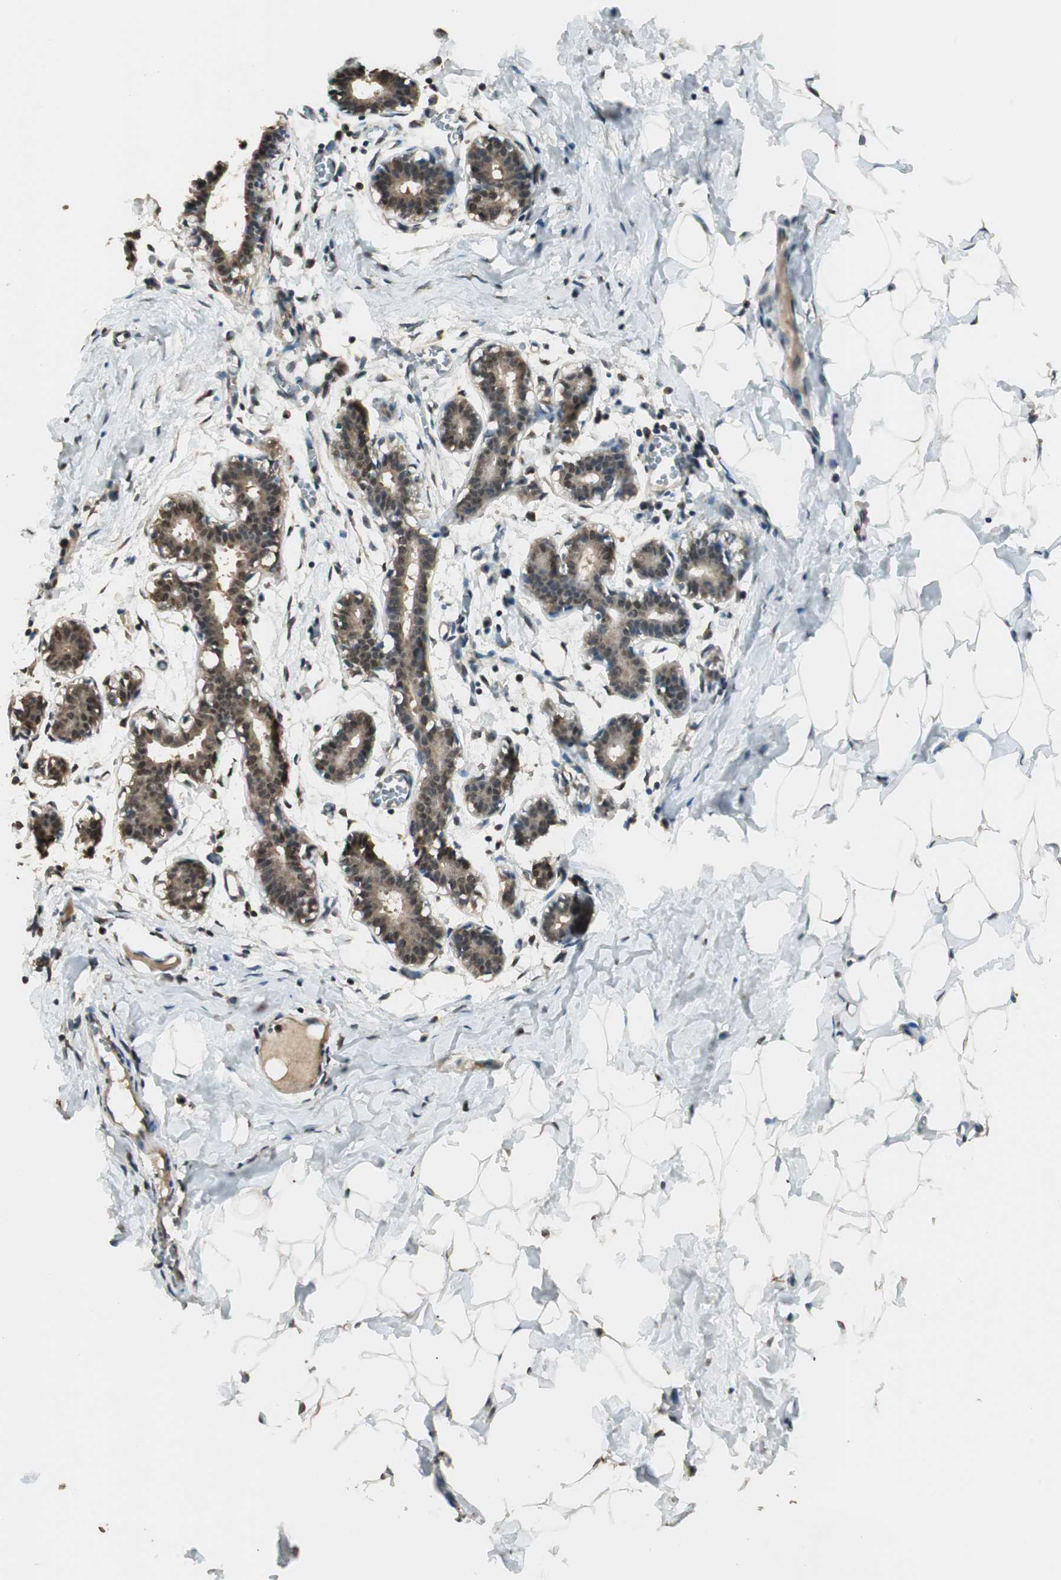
{"staining": {"intensity": "weak", "quantity": ">75%", "location": "nuclear"}, "tissue": "breast", "cell_type": "Adipocytes", "image_type": "normal", "snomed": [{"axis": "morphology", "description": "Normal tissue, NOS"}, {"axis": "topography", "description": "Breast"}], "caption": "This micrograph shows immunohistochemistry (IHC) staining of normal human breast, with low weak nuclear positivity in about >75% of adipocytes.", "gene": "USP5", "patient": {"sex": "female", "age": 27}}